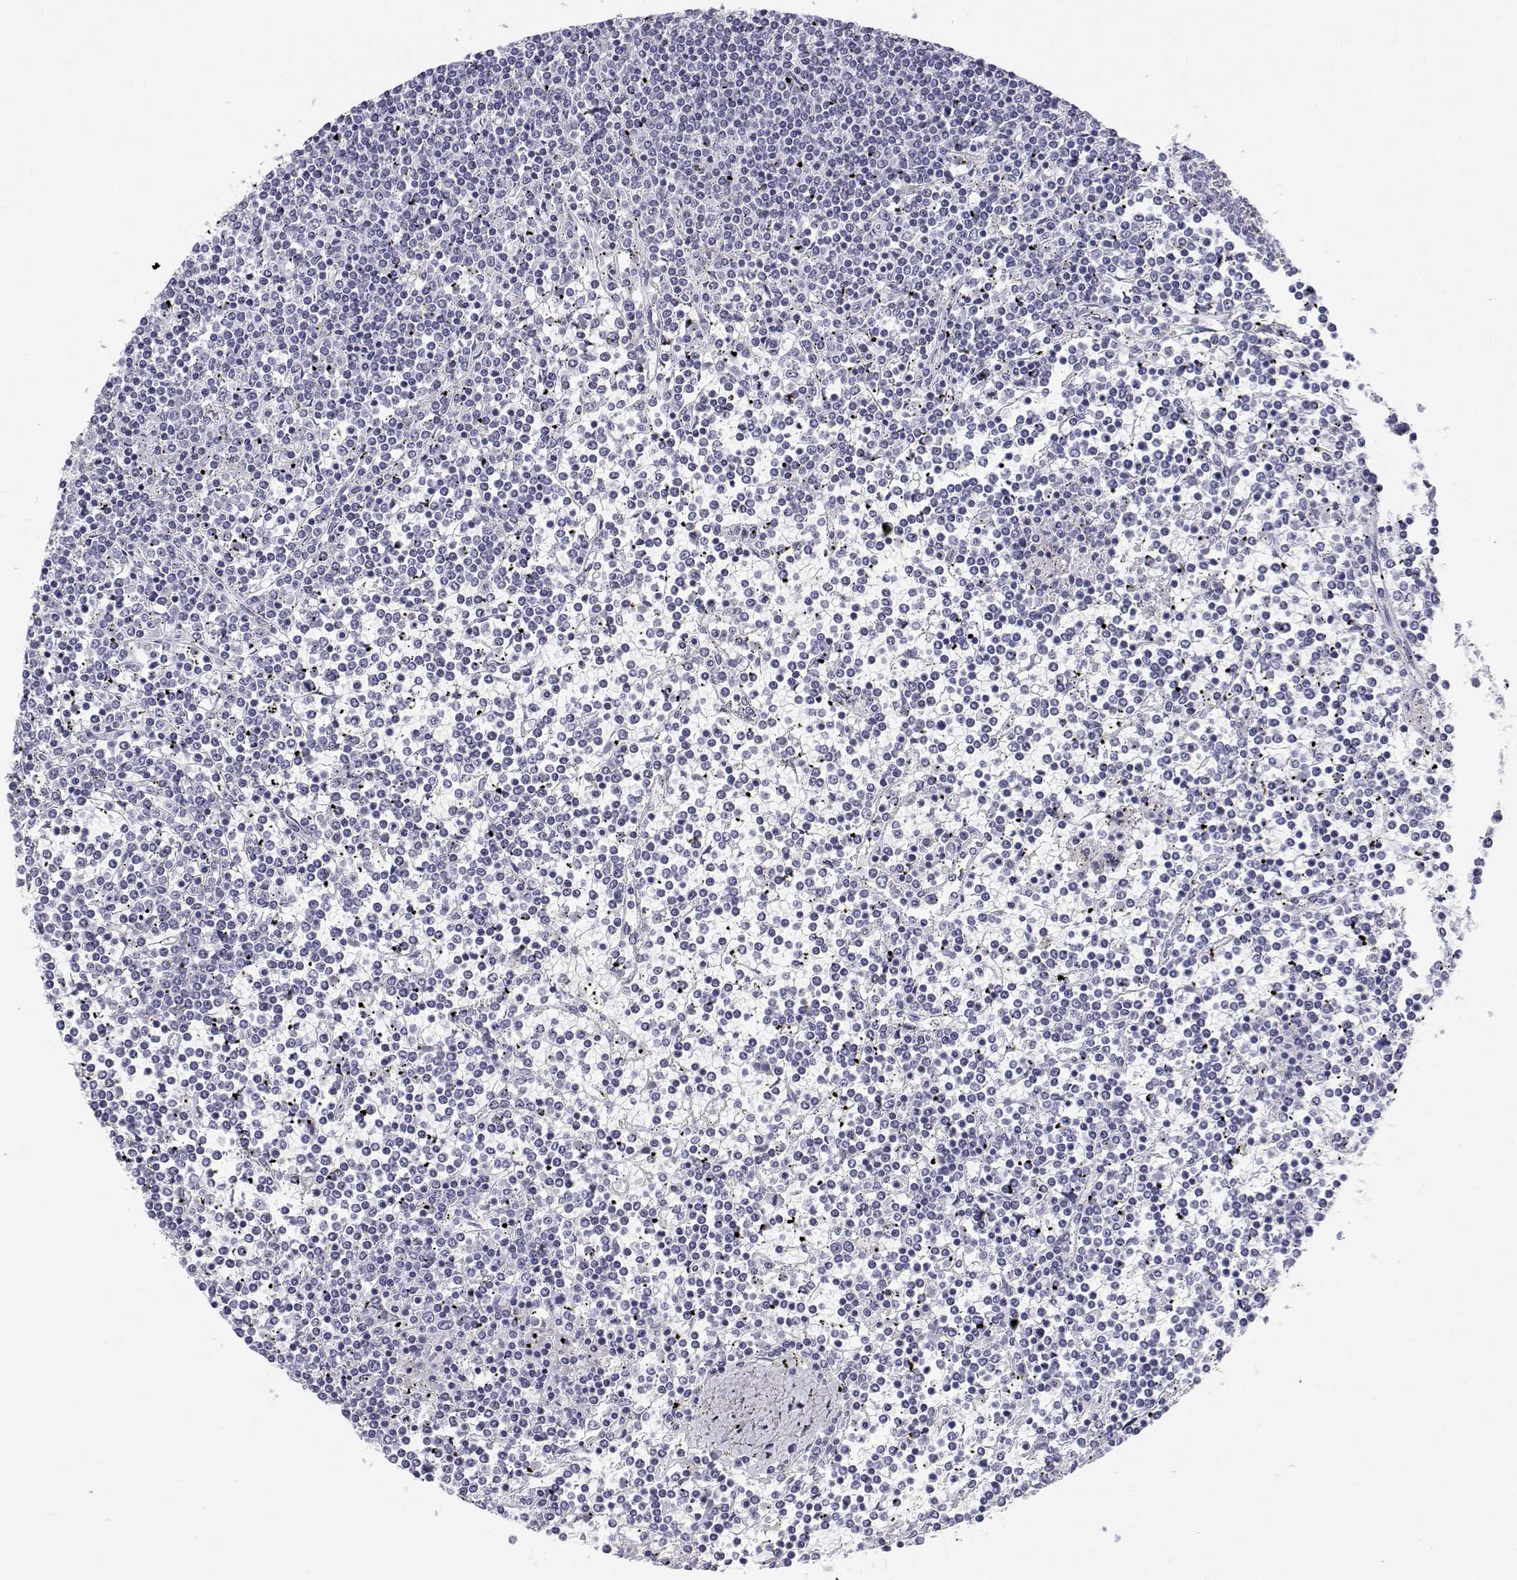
{"staining": {"intensity": "negative", "quantity": "none", "location": "none"}, "tissue": "lymphoma", "cell_type": "Tumor cells", "image_type": "cancer", "snomed": [{"axis": "morphology", "description": "Malignant lymphoma, non-Hodgkin's type, Low grade"}, {"axis": "topography", "description": "Spleen"}], "caption": "Lymphoma was stained to show a protein in brown. There is no significant expression in tumor cells. (DAB (3,3'-diaminobenzidine) IHC, high magnification).", "gene": "BHMT", "patient": {"sex": "female", "age": 19}}